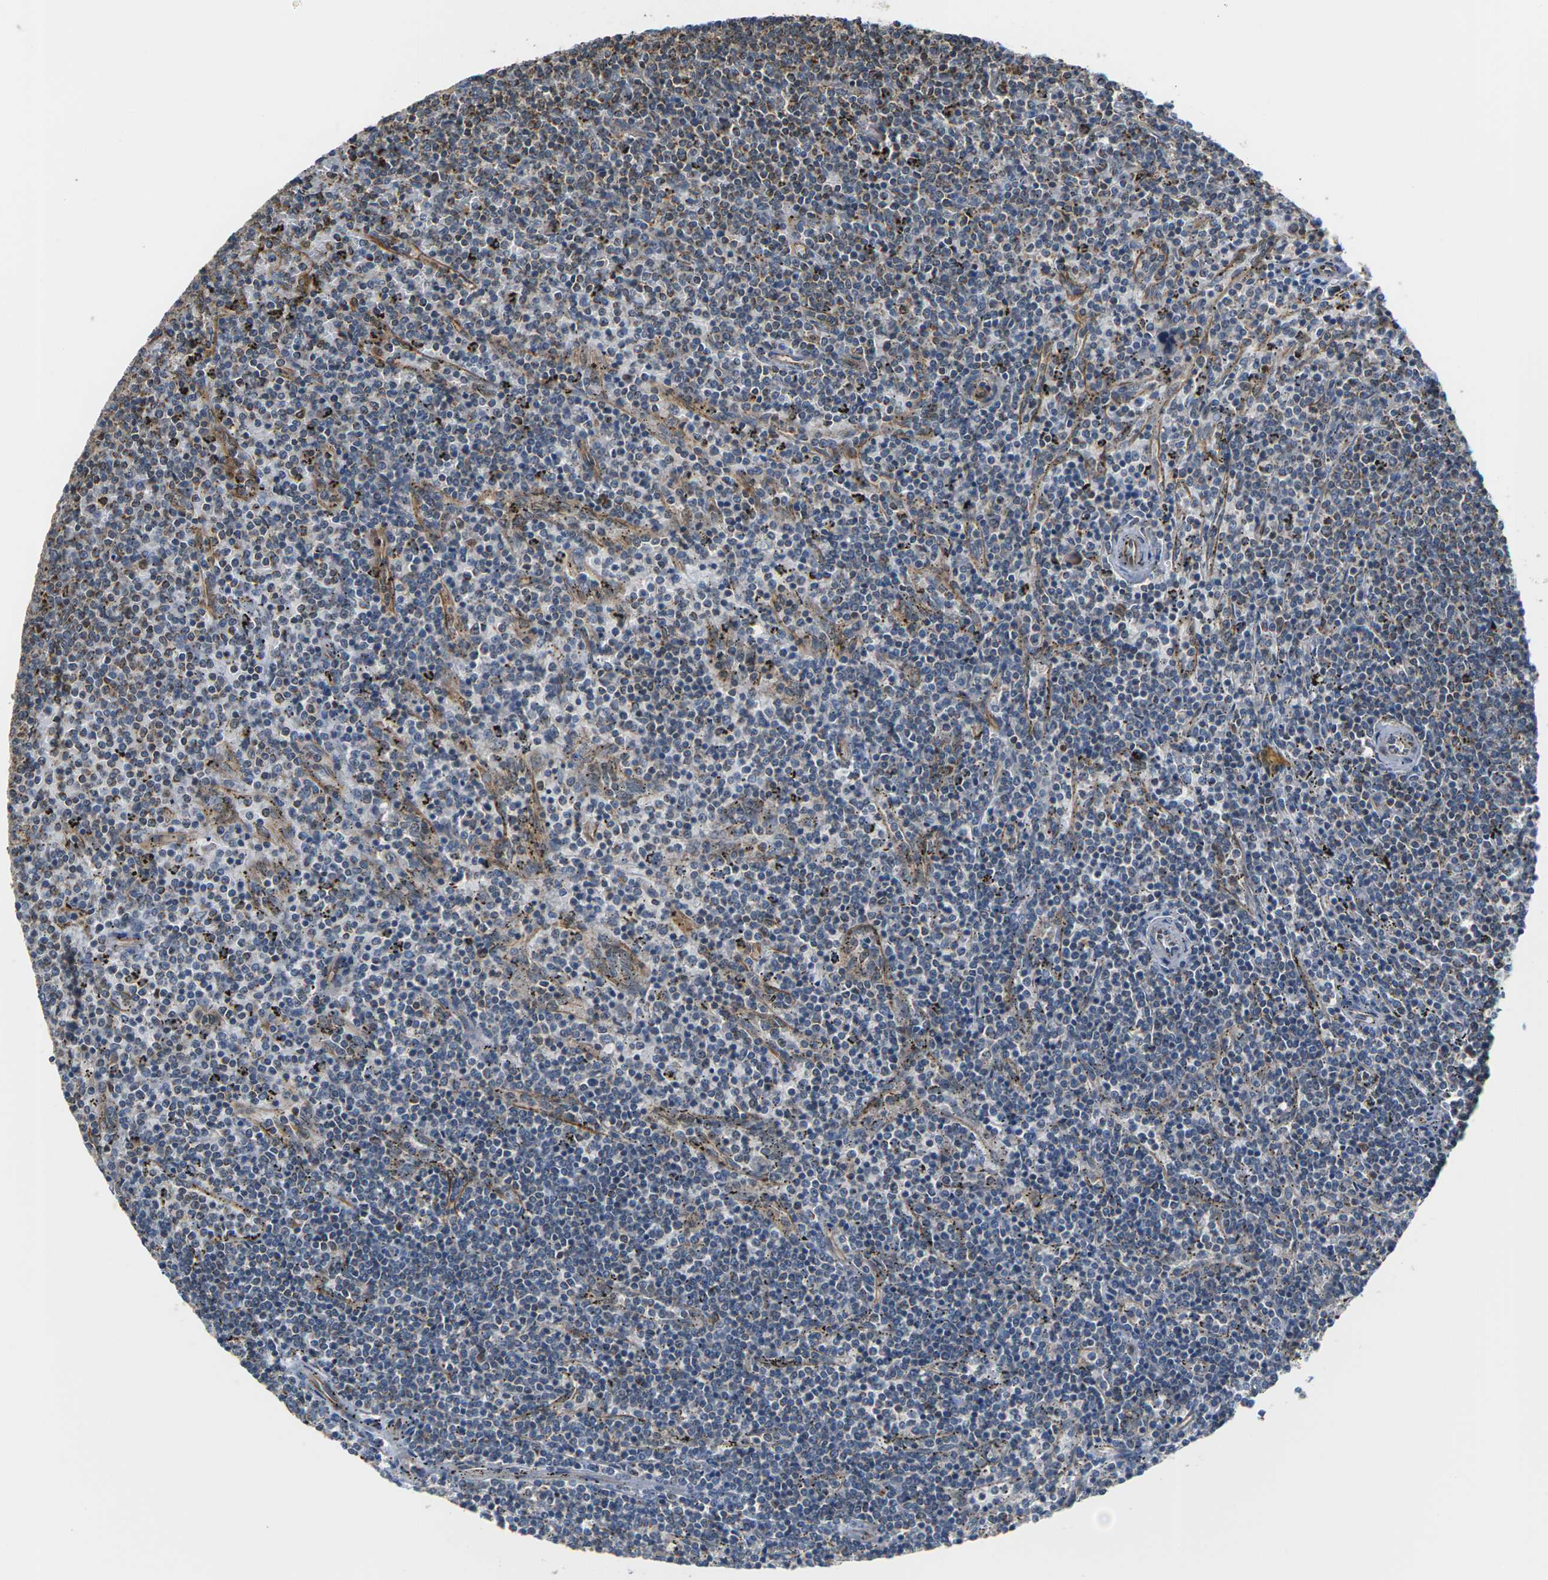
{"staining": {"intensity": "moderate", "quantity": "25%-75%", "location": "cytoplasmic/membranous"}, "tissue": "lymphoma", "cell_type": "Tumor cells", "image_type": "cancer", "snomed": [{"axis": "morphology", "description": "Malignant lymphoma, non-Hodgkin's type, Low grade"}, {"axis": "topography", "description": "Spleen"}], "caption": "Tumor cells show medium levels of moderate cytoplasmic/membranous expression in approximately 25%-75% of cells in lymphoma.", "gene": "PCDHB4", "patient": {"sex": "female", "age": 50}}